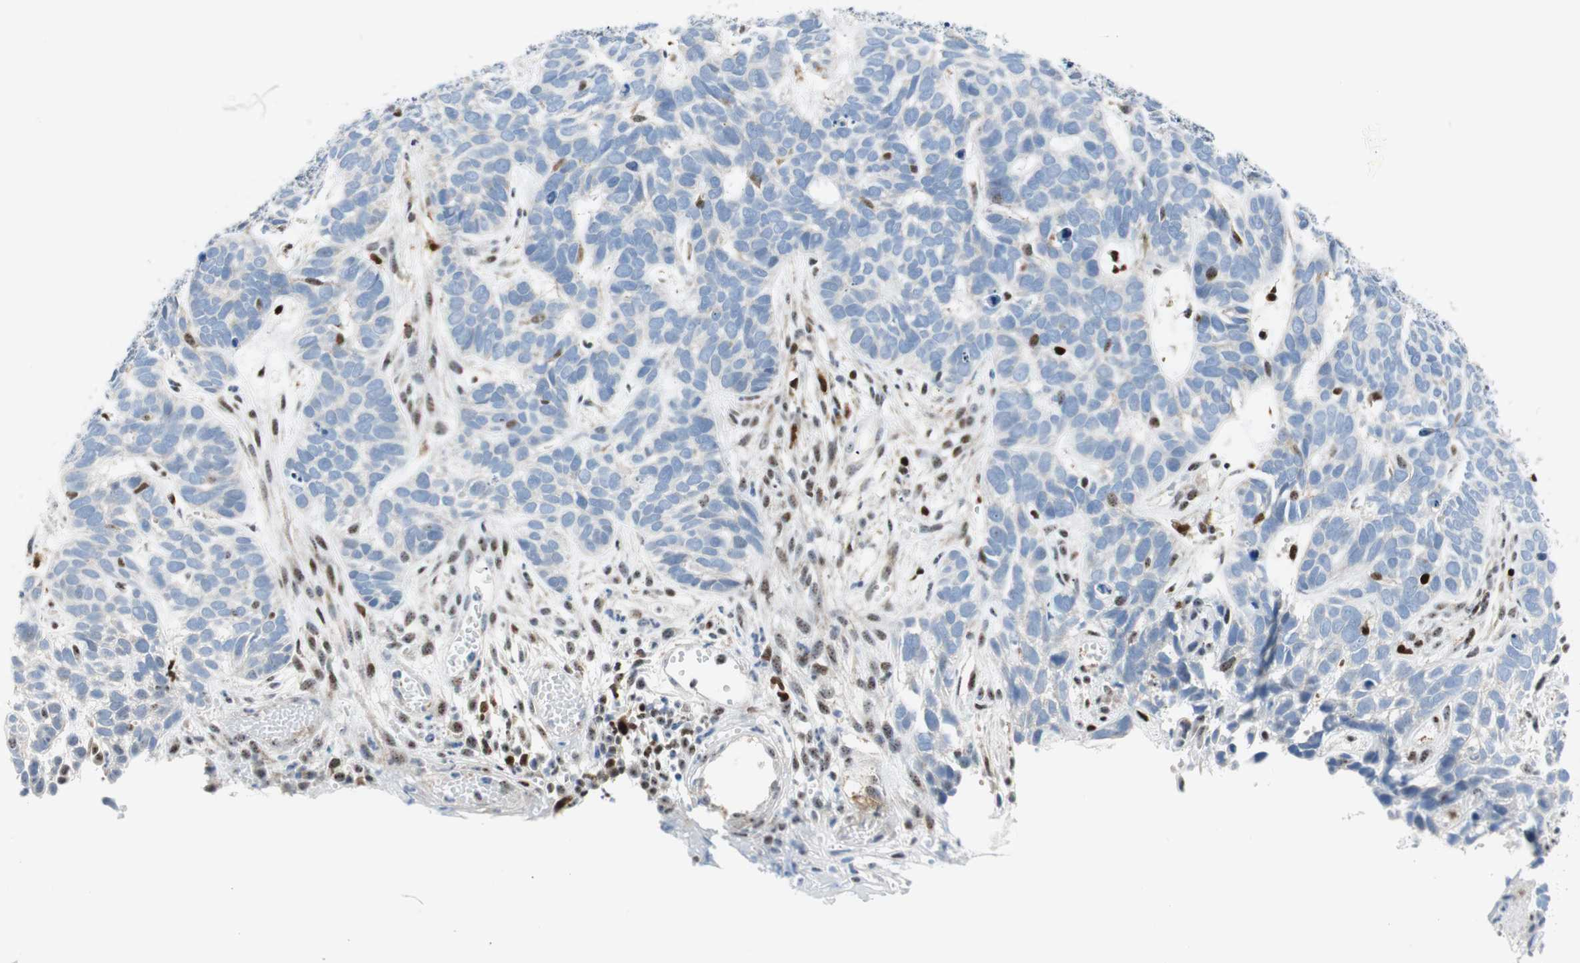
{"staining": {"intensity": "negative", "quantity": "none", "location": "none"}, "tissue": "skin cancer", "cell_type": "Tumor cells", "image_type": "cancer", "snomed": [{"axis": "morphology", "description": "Basal cell carcinoma"}, {"axis": "topography", "description": "Skin"}], "caption": "DAB immunohistochemical staining of skin basal cell carcinoma exhibits no significant staining in tumor cells.", "gene": "RGS10", "patient": {"sex": "male", "age": 87}}